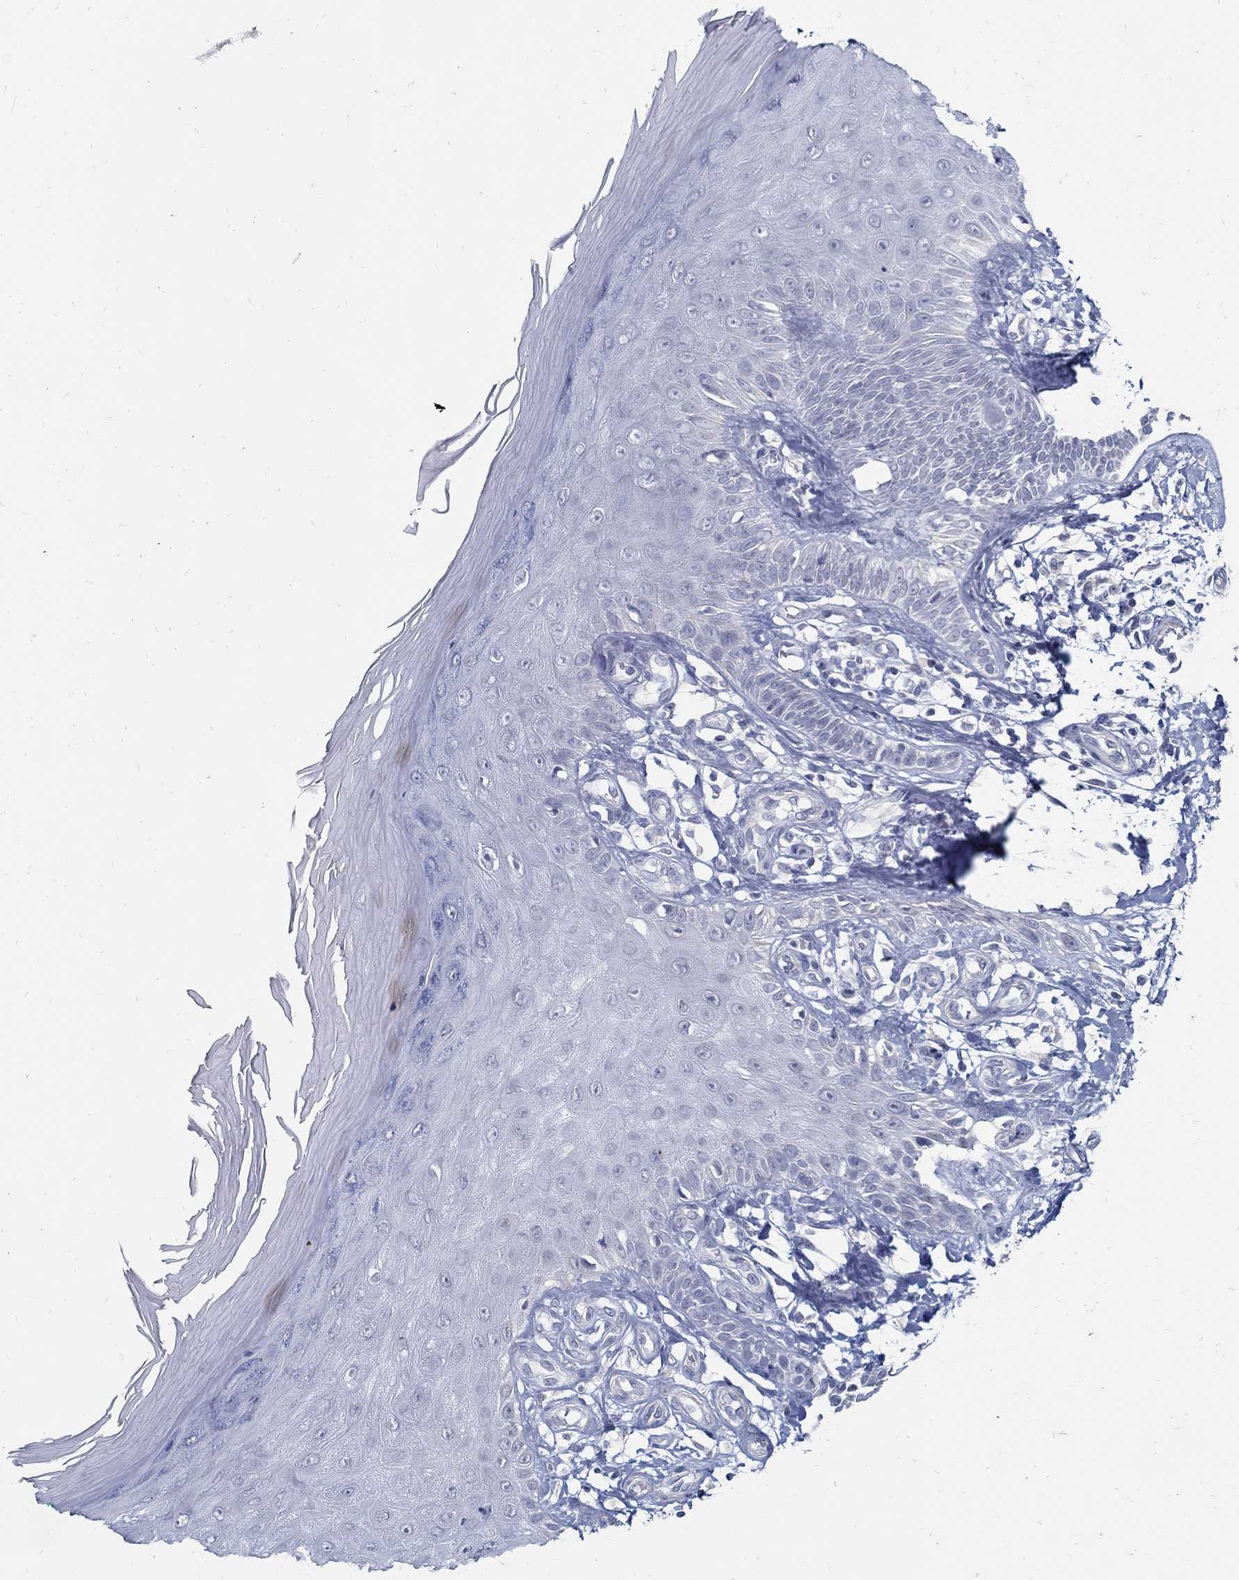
{"staining": {"intensity": "negative", "quantity": "none", "location": "none"}, "tissue": "skin", "cell_type": "Fibroblasts", "image_type": "normal", "snomed": [{"axis": "morphology", "description": "Normal tissue, NOS"}, {"axis": "morphology", "description": "Inflammation, NOS"}, {"axis": "morphology", "description": "Fibrosis, NOS"}, {"axis": "topography", "description": "Skin"}], "caption": "This image is of normal skin stained with immunohistochemistry to label a protein in brown with the nuclei are counter-stained blue. There is no positivity in fibroblasts. (DAB immunohistochemistry with hematoxylin counter stain).", "gene": "USP29", "patient": {"sex": "male", "age": 71}}